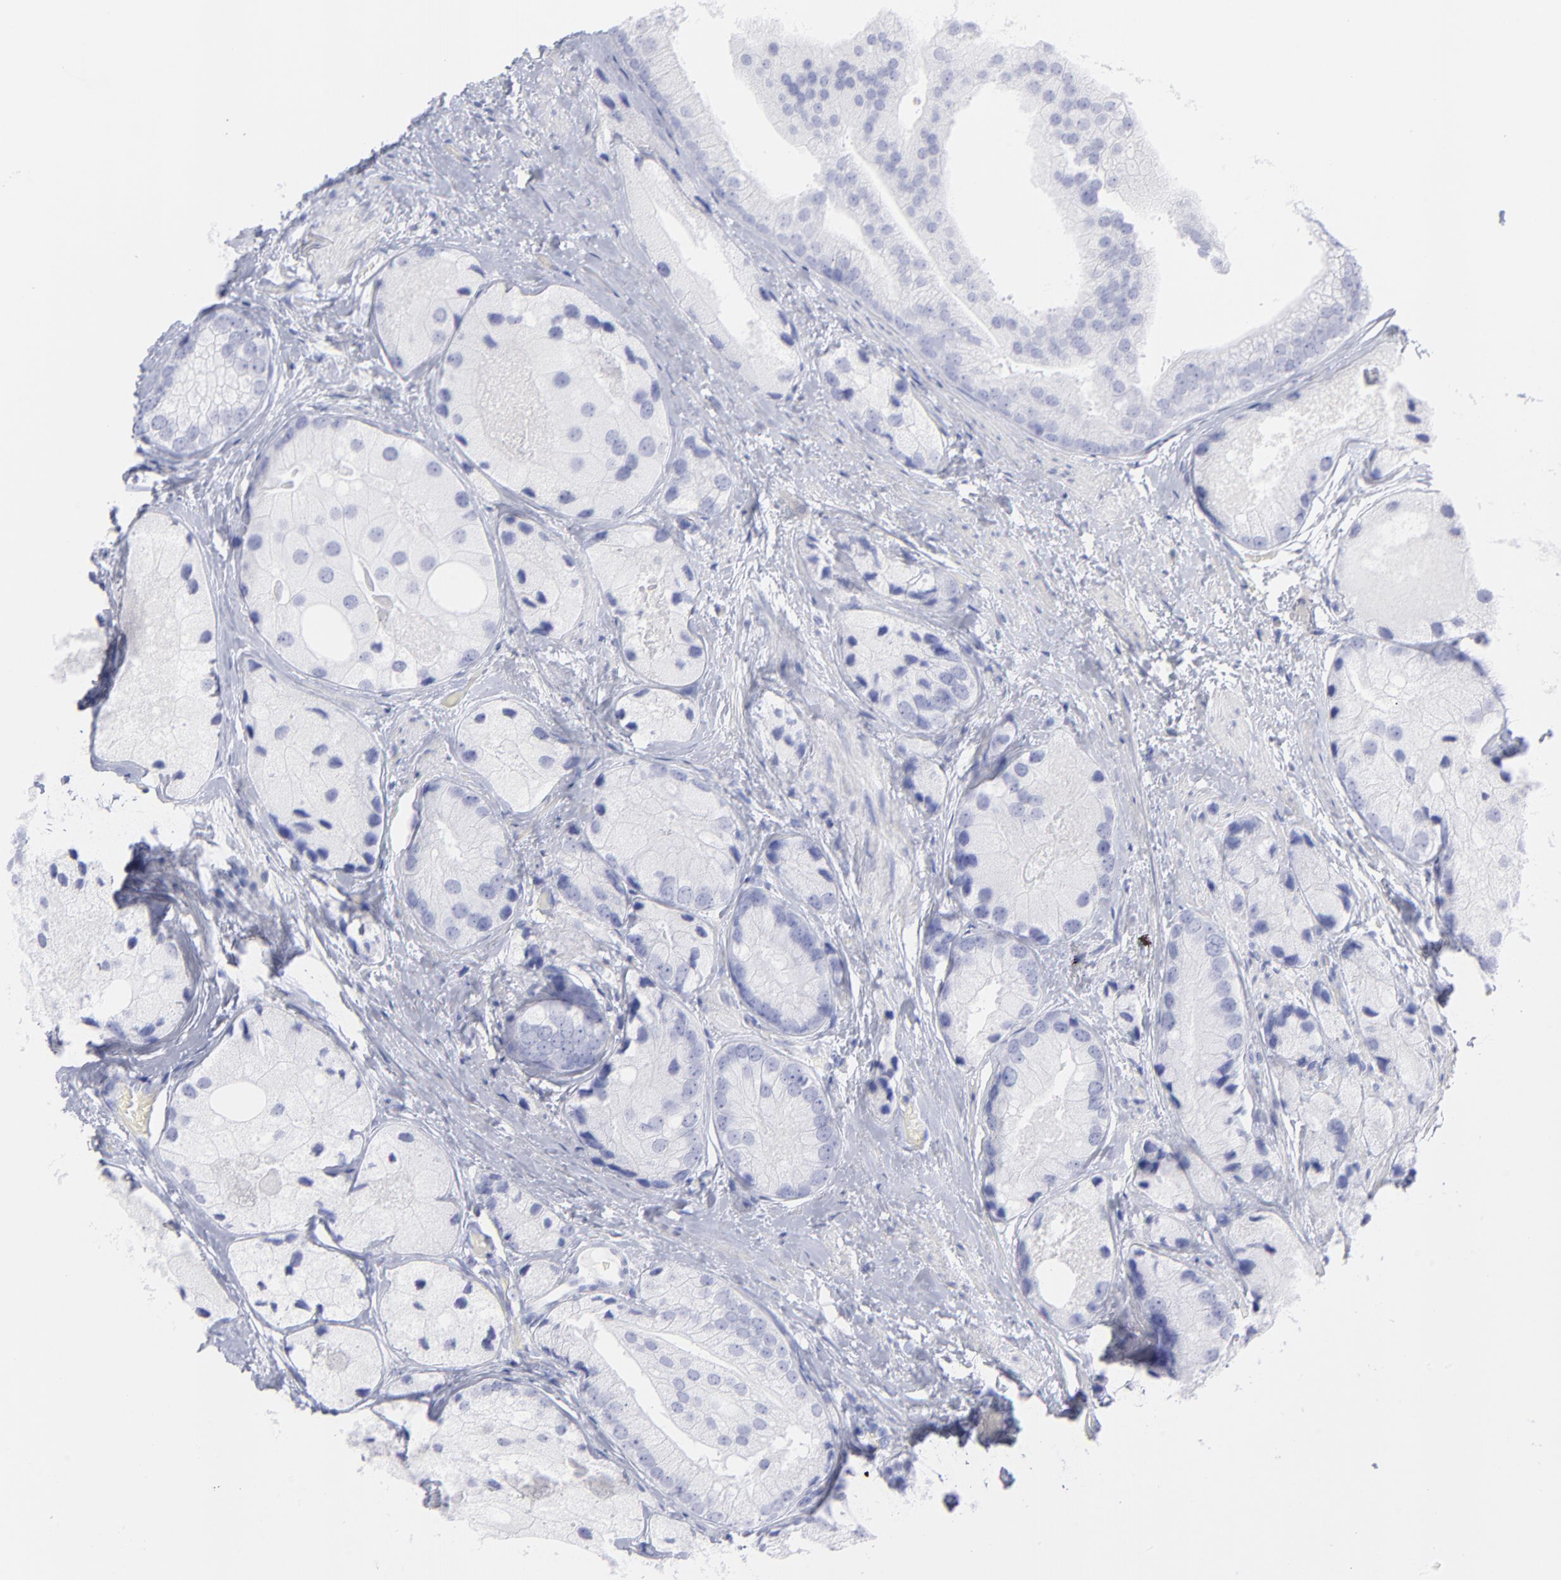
{"staining": {"intensity": "negative", "quantity": "none", "location": "none"}, "tissue": "prostate cancer", "cell_type": "Tumor cells", "image_type": "cancer", "snomed": [{"axis": "morphology", "description": "Adenocarcinoma, Low grade"}, {"axis": "topography", "description": "Prostate"}], "caption": "Immunohistochemical staining of prostate cancer (low-grade adenocarcinoma) shows no significant positivity in tumor cells. (DAB (3,3'-diaminobenzidine) immunohistochemistry (IHC) with hematoxylin counter stain).", "gene": "F13B", "patient": {"sex": "male", "age": 69}}